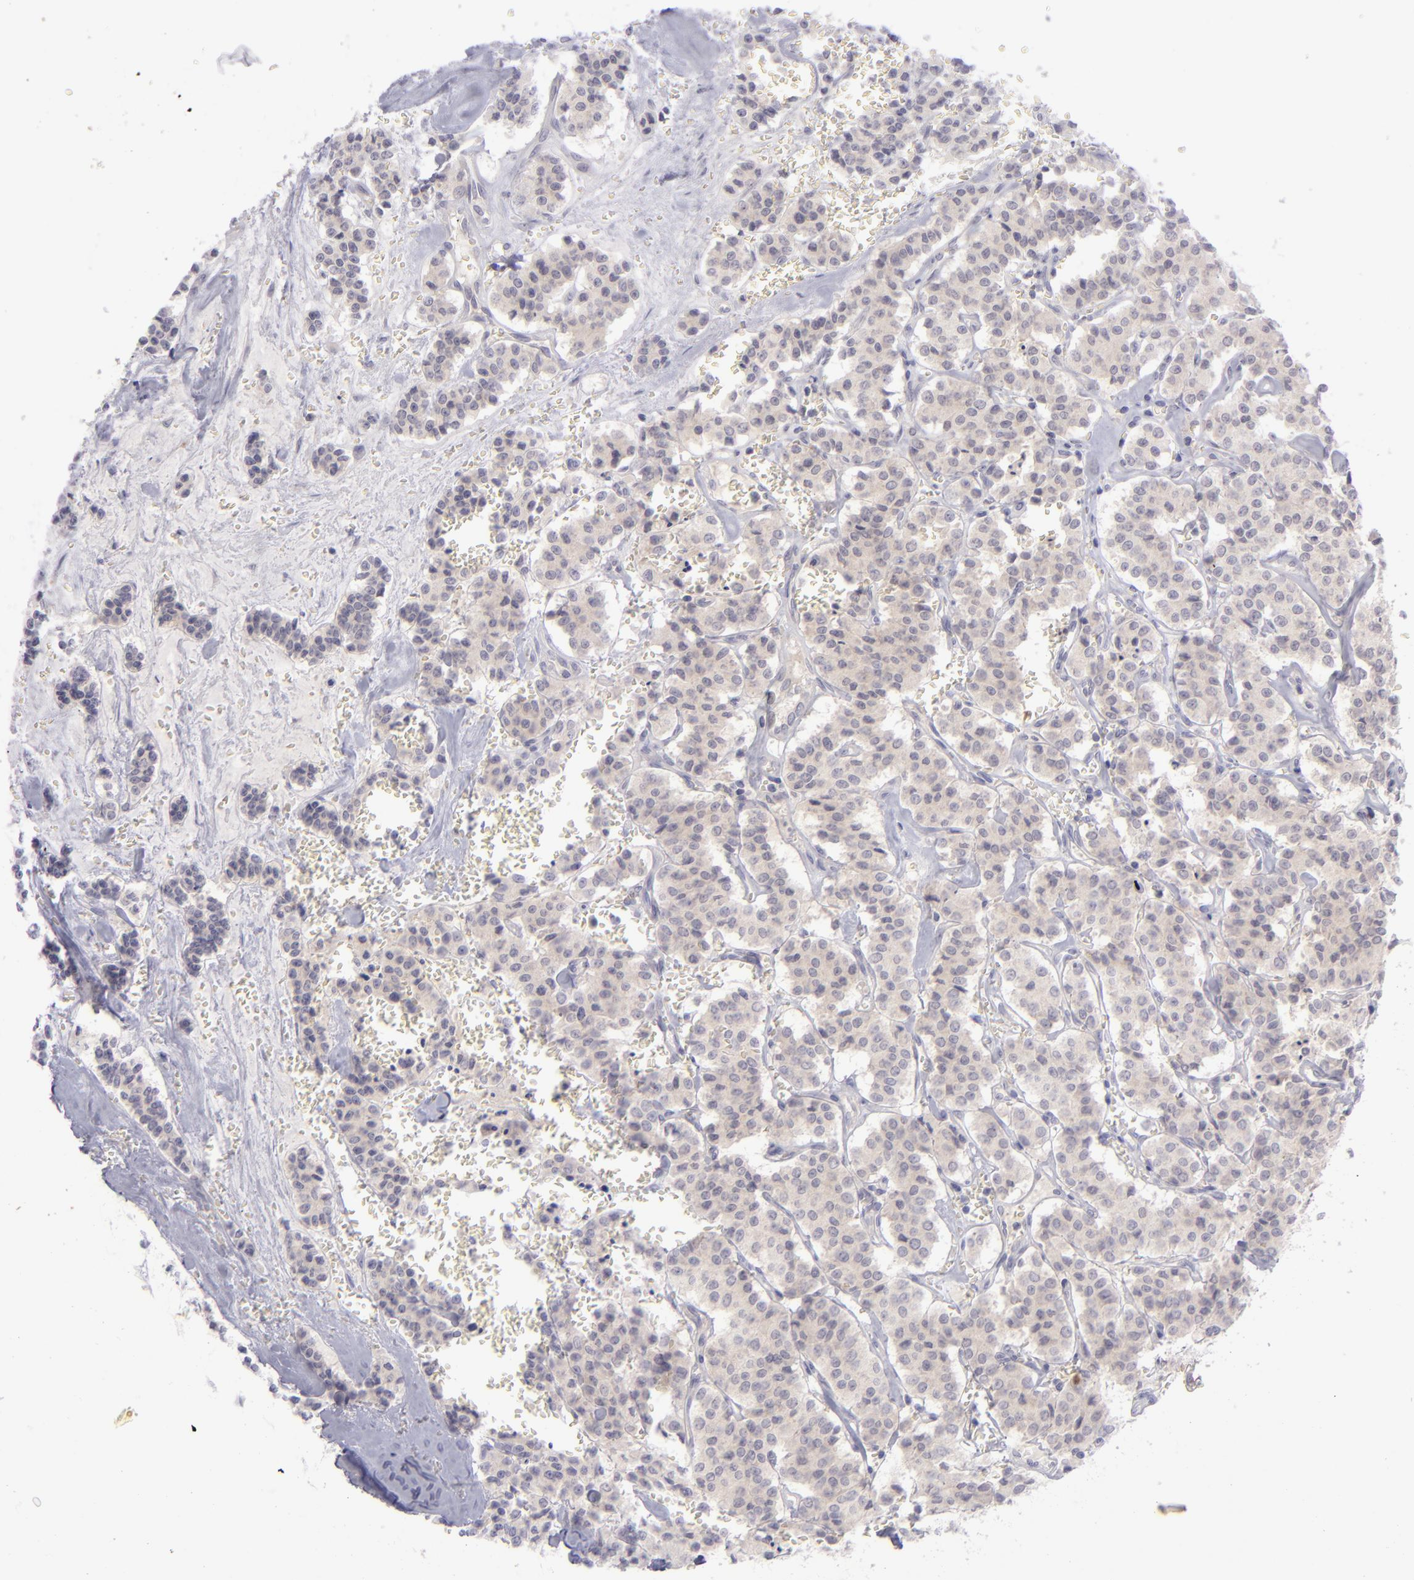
{"staining": {"intensity": "weak", "quantity": "25%-75%", "location": "cytoplasmic/membranous"}, "tissue": "carcinoid", "cell_type": "Tumor cells", "image_type": "cancer", "snomed": [{"axis": "morphology", "description": "Carcinoid, malignant, NOS"}, {"axis": "topography", "description": "Bronchus"}], "caption": "Human malignant carcinoid stained for a protein (brown) exhibits weak cytoplasmic/membranous positive expression in approximately 25%-75% of tumor cells.", "gene": "EVPL", "patient": {"sex": "male", "age": 55}}